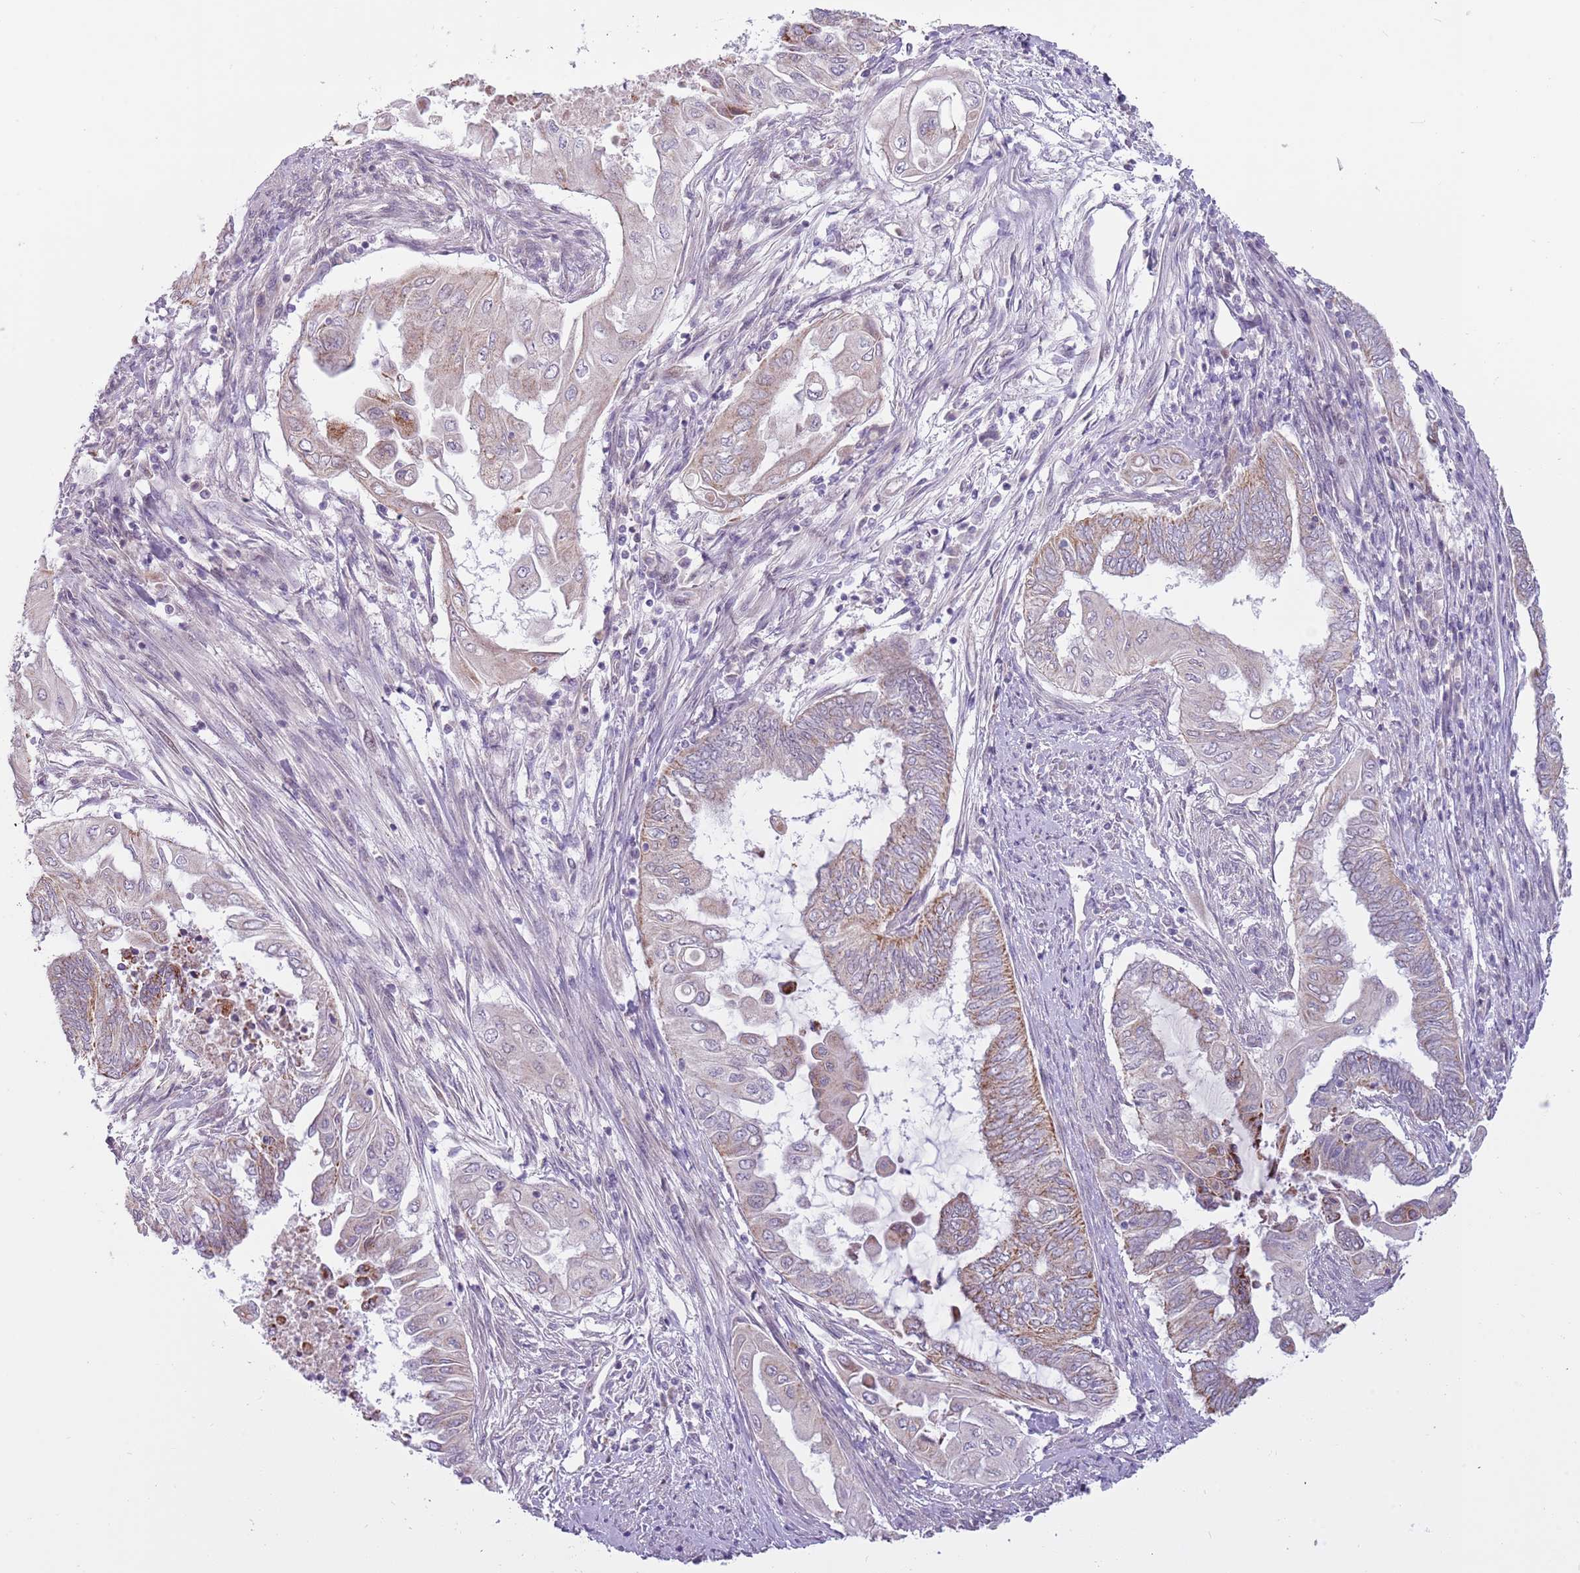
{"staining": {"intensity": "moderate", "quantity": "<25%", "location": "cytoplasmic/membranous"}, "tissue": "endometrial cancer", "cell_type": "Tumor cells", "image_type": "cancer", "snomed": [{"axis": "morphology", "description": "Adenocarcinoma, NOS"}, {"axis": "topography", "description": "Uterus"}, {"axis": "topography", "description": "Endometrium"}], "caption": "Endometrial cancer was stained to show a protein in brown. There is low levels of moderate cytoplasmic/membranous positivity in approximately <25% of tumor cells.", "gene": "MLLT11", "patient": {"sex": "female", "age": 70}}